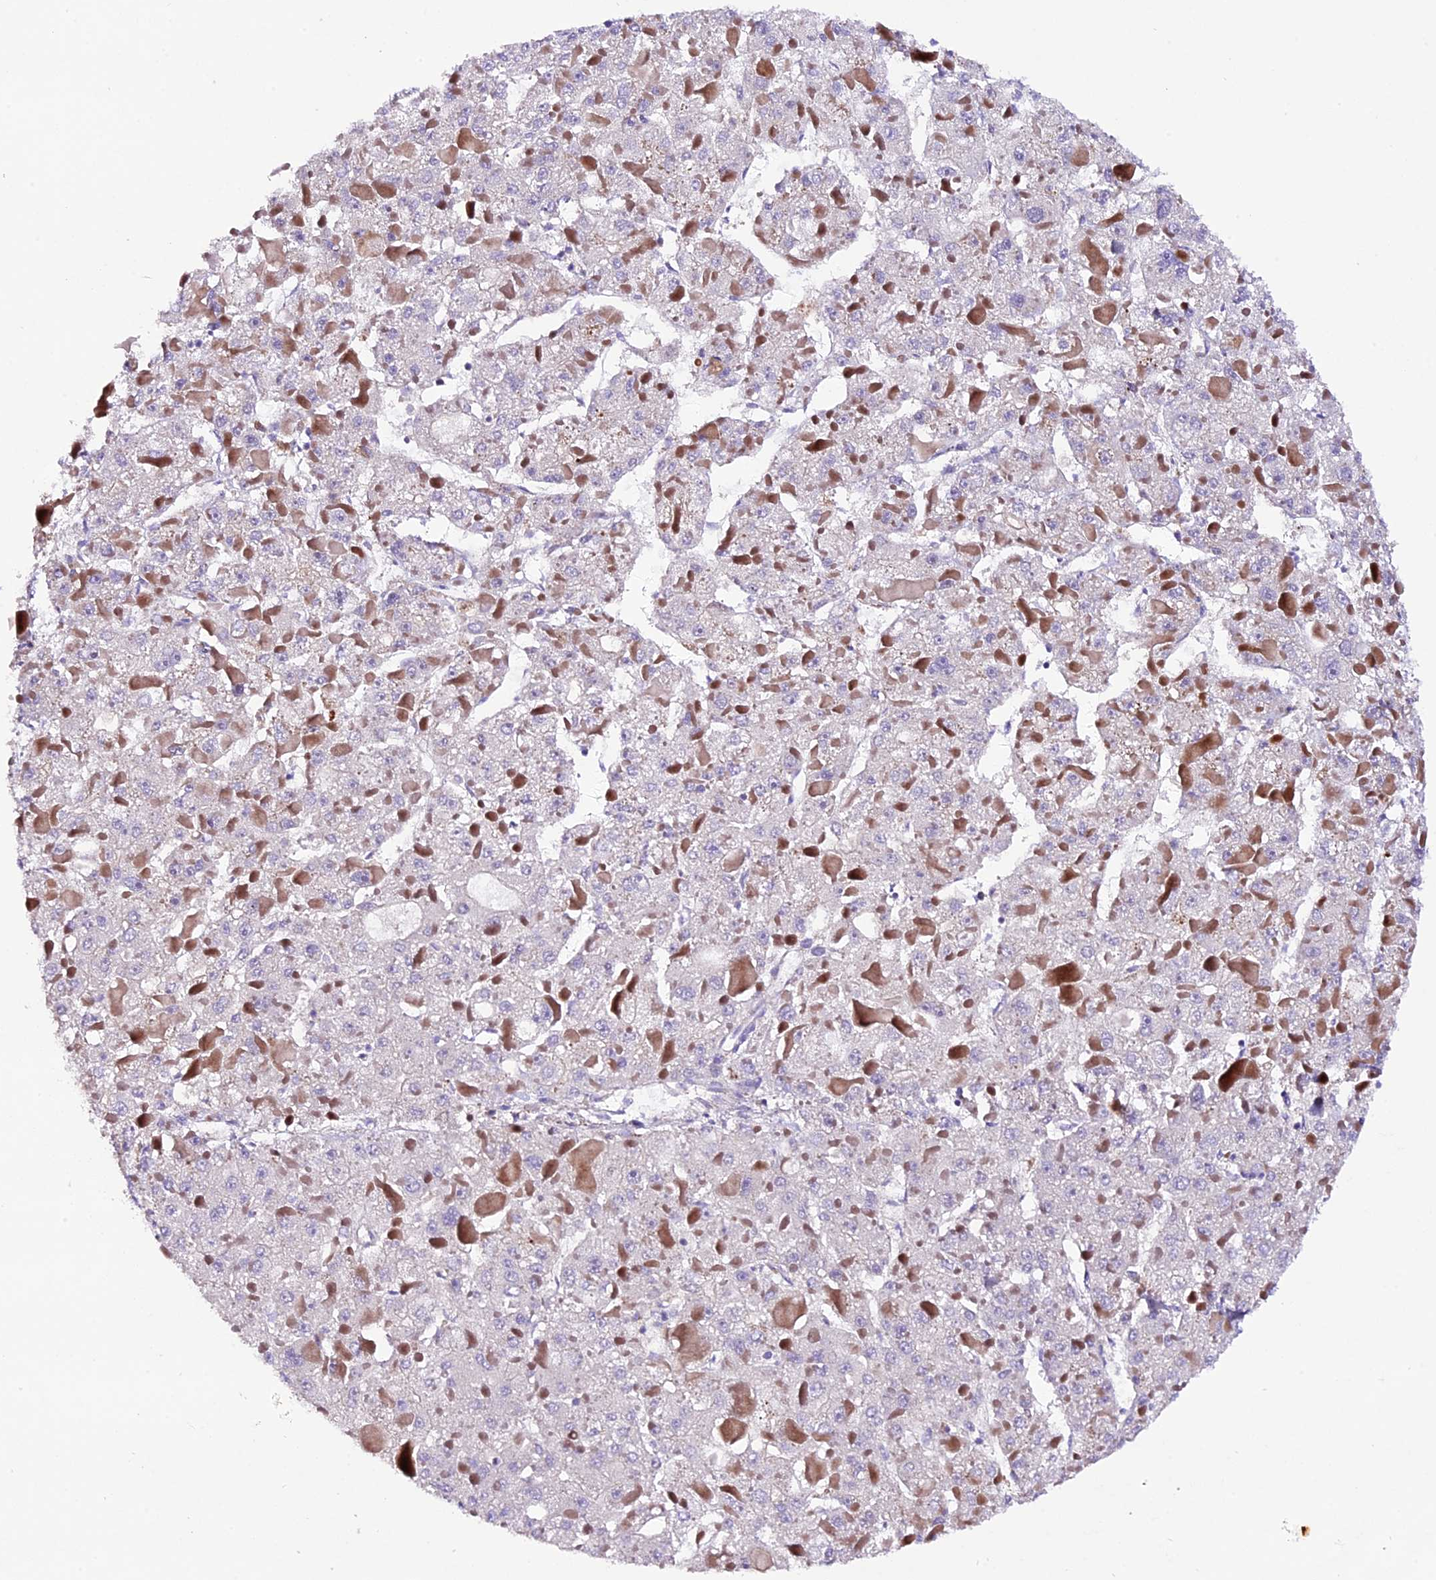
{"staining": {"intensity": "negative", "quantity": "none", "location": "none"}, "tissue": "liver cancer", "cell_type": "Tumor cells", "image_type": "cancer", "snomed": [{"axis": "morphology", "description": "Carcinoma, Hepatocellular, NOS"}, {"axis": "topography", "description": "Liver"}], "caption": "Liver cancer was stained to show a protein in brown. There is no significant positivity in tumor cells.", "gene": "MEX3B", "patient": {"sex": "female", "age": 73}}